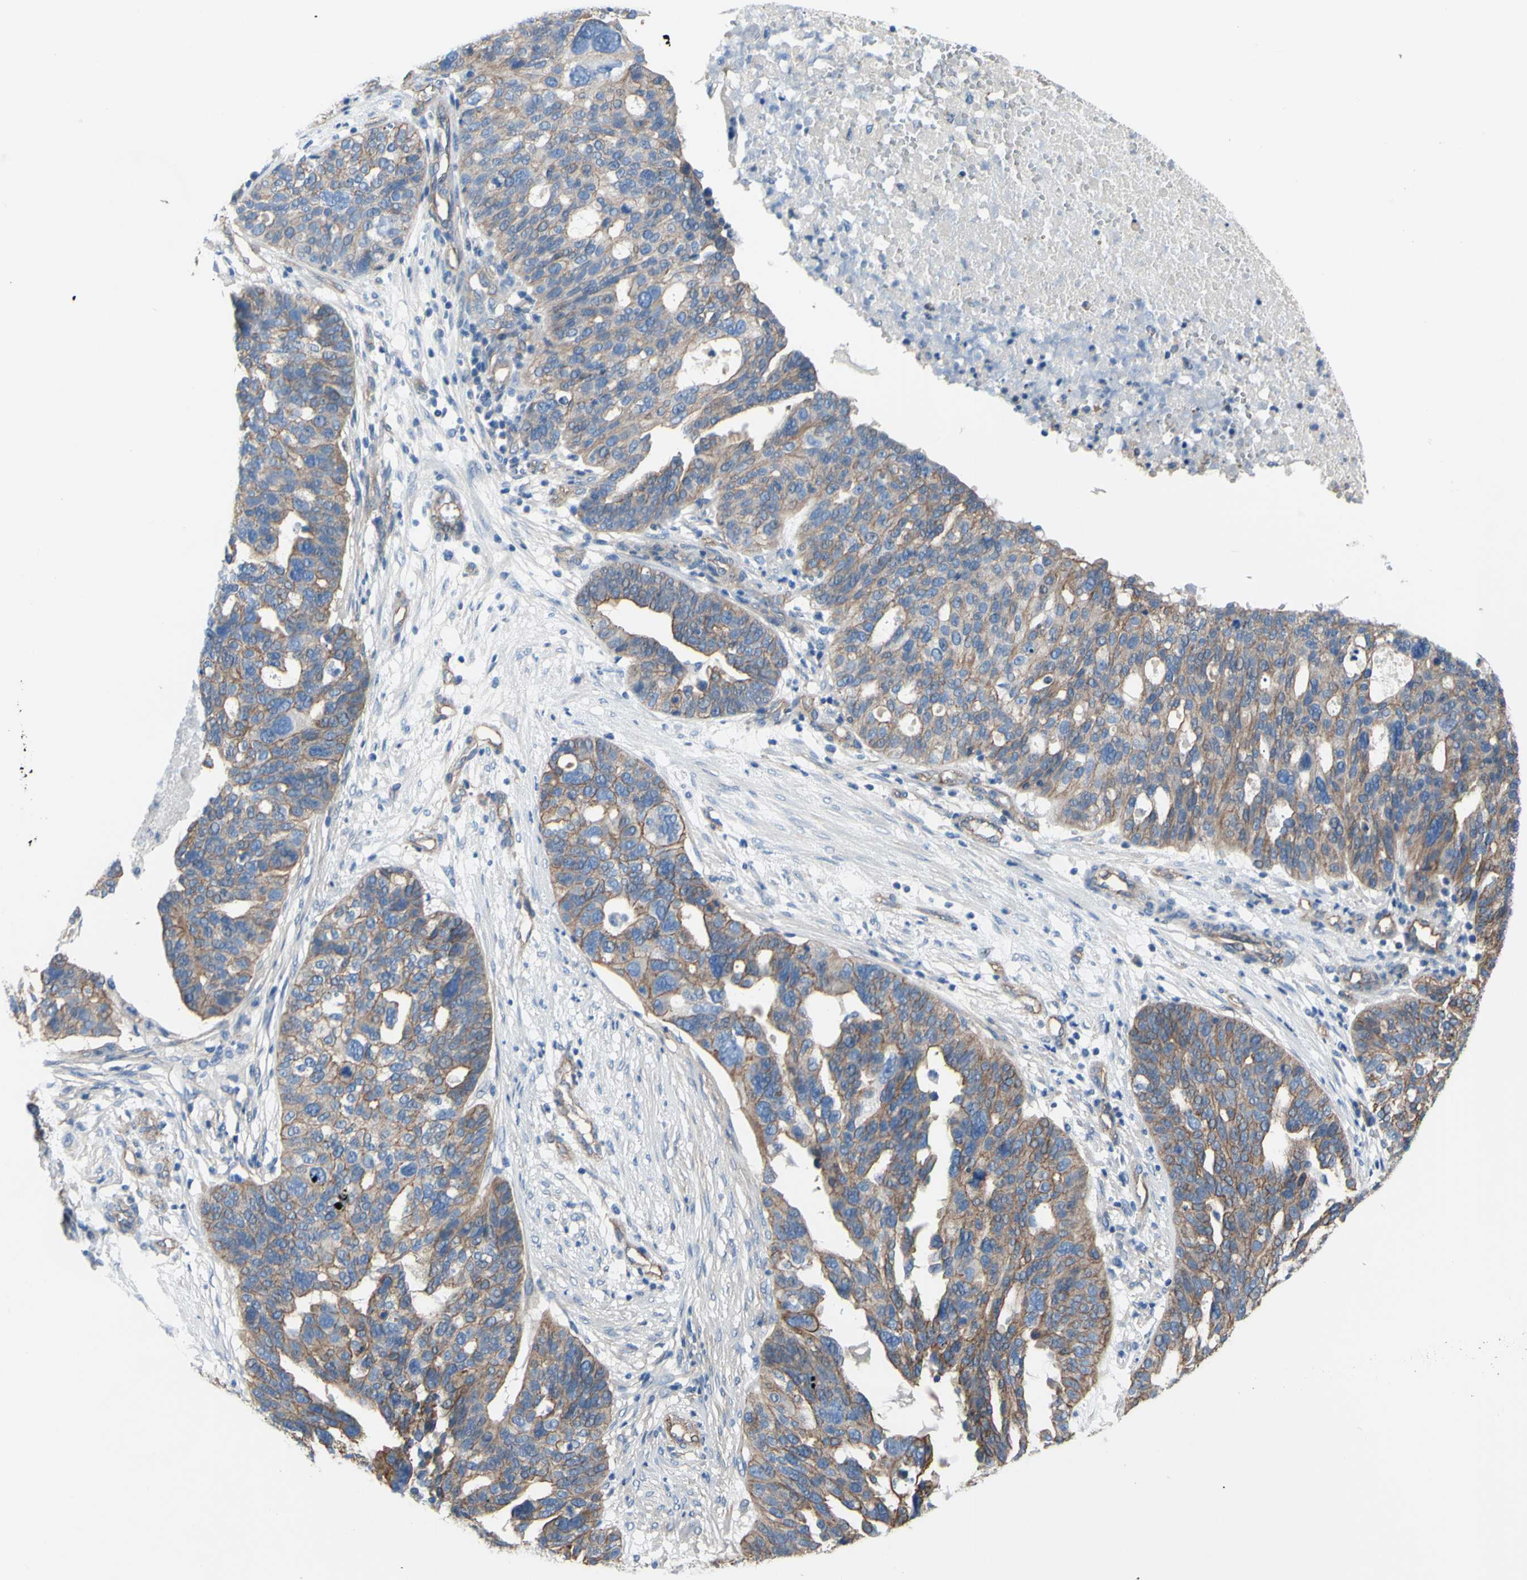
{"staining": {"intensity": "moderate", "quantity": ">75%", "location": "cytoplasmic/membranous"}, "tissue": "ovarian cancer", "cell_type": "Tumor cells", "image_type": "cancer", "snomed": [{"axis": "morphology", "description": "Cystadenocarcinoma, serous, NOS"}, {"axis": "topography", "description": "Ovary"}], "caption": "Ovarian cancer (serous cystadenocarcinoma) stained for a protein (brown) shows moderate cytoplasmic/membranous positive expression in about >75% of tumor cells.", "gene": "TPBG", "patient": {"sex": "female", "age": 59}}